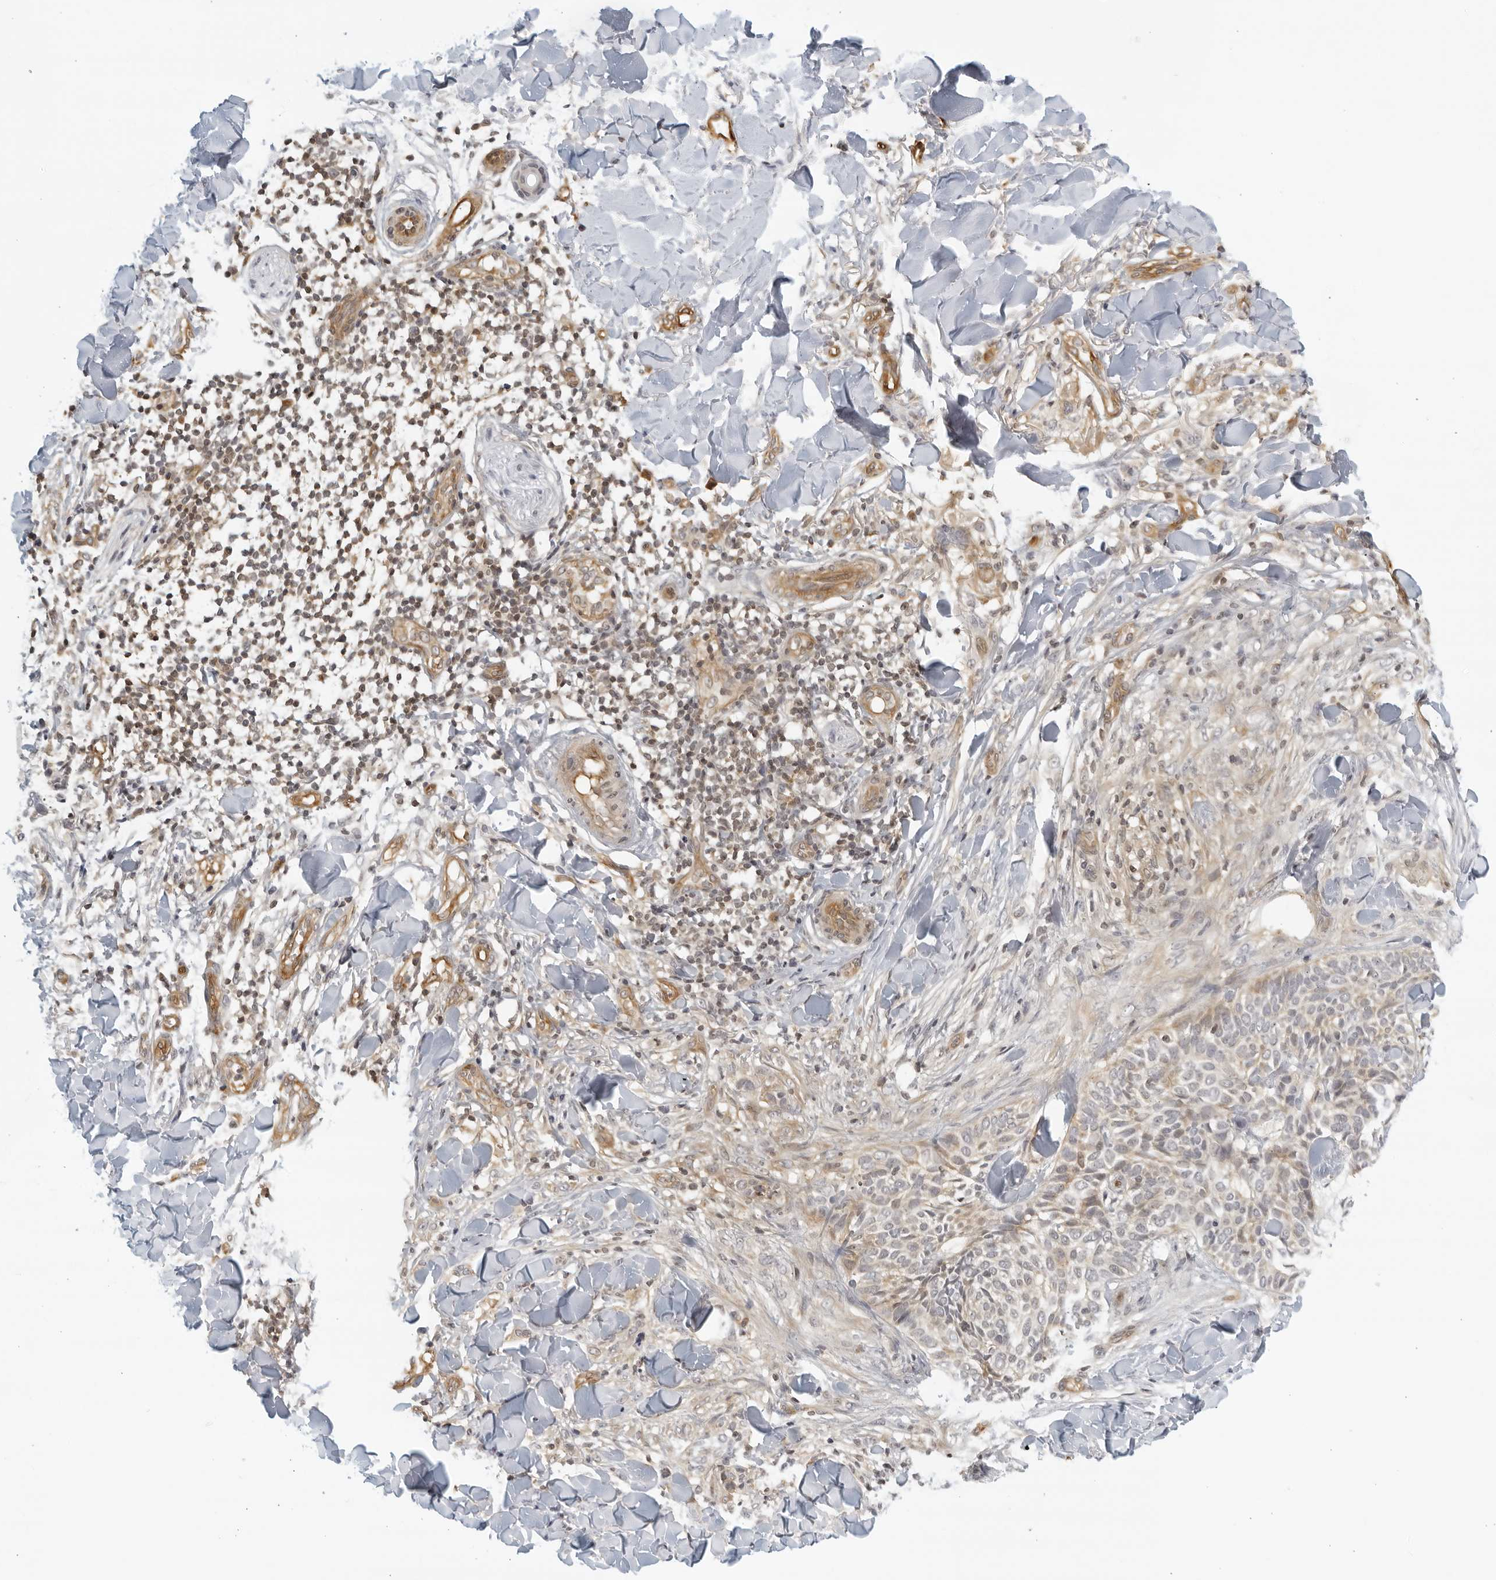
{"staining": {"intensity": "weak", "quantity": "25%-75%", "location": "cytoplasmic/membranous"}, "tissue": "skin cancer", "cell_type": "Tumor cells", "image_type": "cancer", "snomed": [{"axis": "morphology", "description": "Normal tissue, NOS"}, {"axis": "morphology", "description": "Basal cell carcinoma"}, {"axis": "topography", "description": "Skin"}], "caption": "IHC image of neoplastic tissue: human skin basal cell carcinoma stained using IHC exhibits low levels of weak protein expression localized specifically in the cytoplasmic/membranous of tumor cells, appearing as a cytoplasmic/membranous brown color.", "gene": "SERTAD4", "patient": {"sex": "male", "age": 67}}